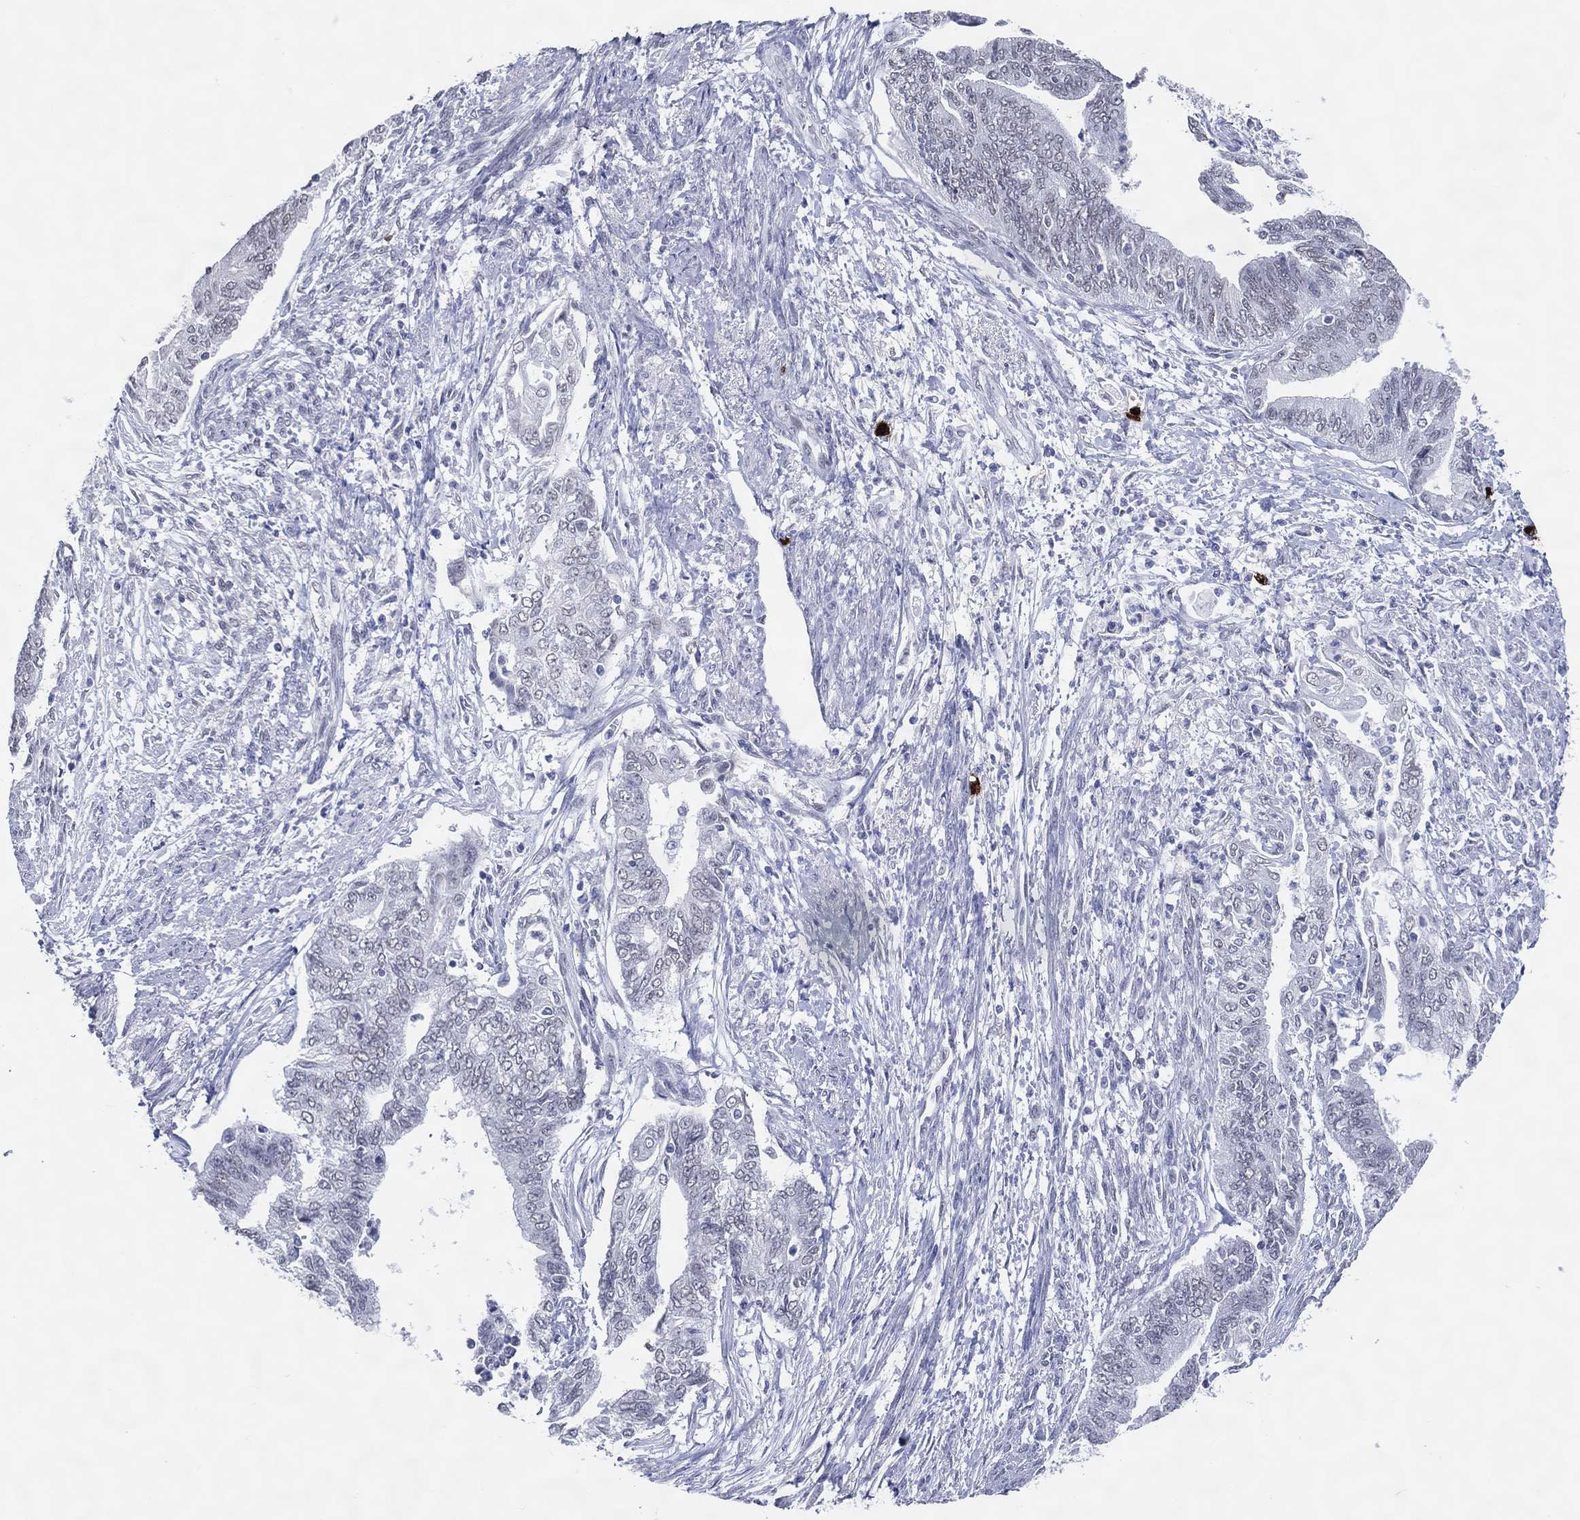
{"staining": {"intensity": "negative", "quantity": "none", "location": "none"}, "tissue": "endometrial cancer", "cell_type": "Tumor cells", "image_type": "cancer", "snomed": [{"axis": "morphology", "description": "Adenocarcinoma, NOS"}, {"axis": "topography", "description": "Endometrium"}], "caption": "A histopathology image of endometrial cancer stained for a protein exhibits no brown staining in tumor cells.", "gene": "CFAP58", "patient": {"sex": "female", "age": 65}}